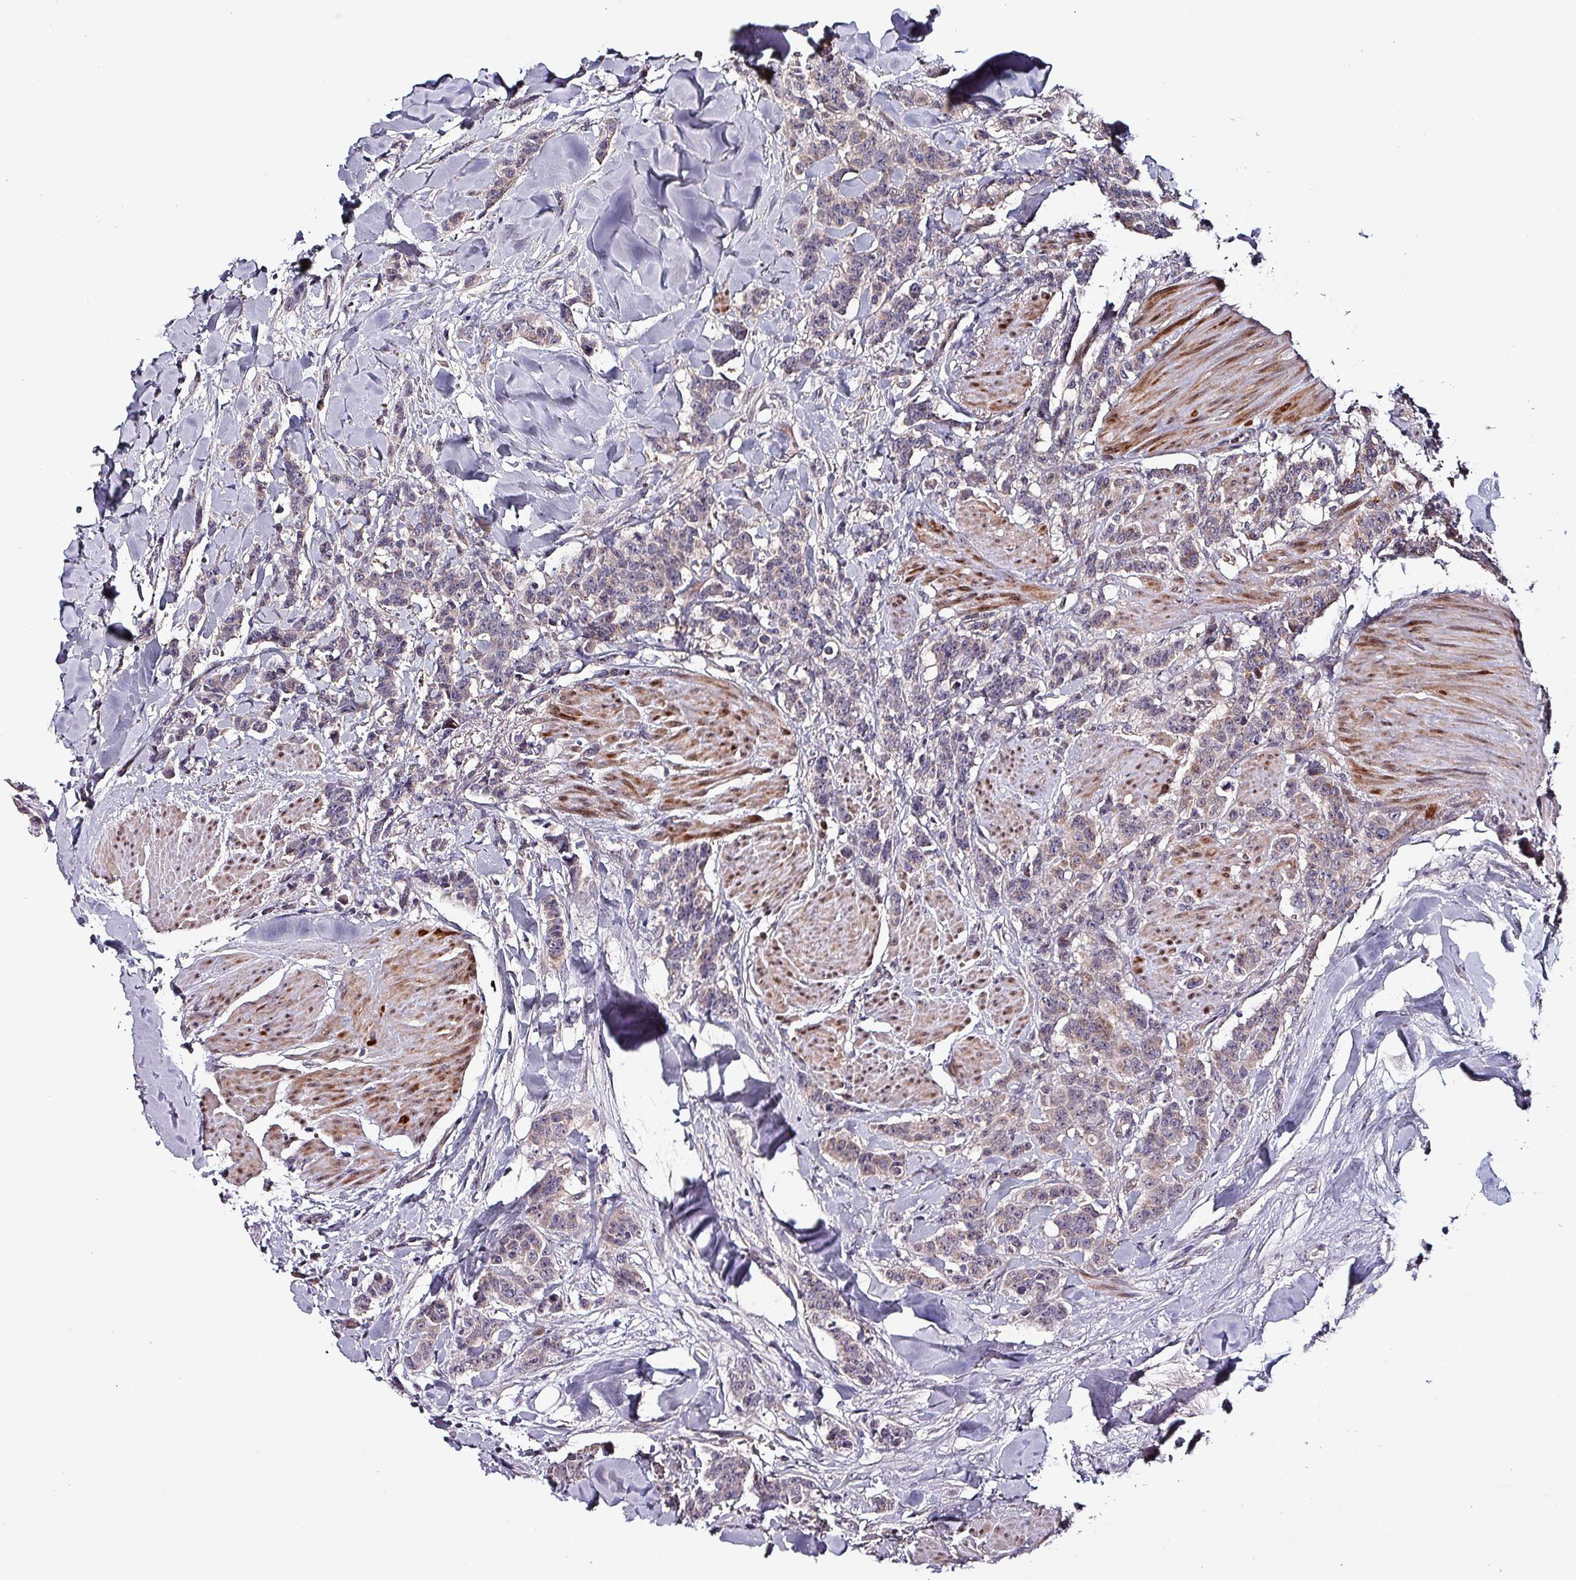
{"staining": {"intensity": "moderate", "quantity": "25%-75%", "location": "cytoplasmic/membranous"}, "tissue": "breast cancer", "cell_type": "Tumor cells", "image_type": "cancer", "snomed": [{"axis": "morphology", "description": "Duct carcinoma"}, {"axis": "topography", "description": "Breast"}], "caption": "Human invasive ductal carcinoma (breast) stained with a brown dye shows moderate cytoplasmic/membranous positive expression in about 25%-75% of tumor cells.", "gene": "GRAPL", "patient": {"sex": "female", "age": 40}}